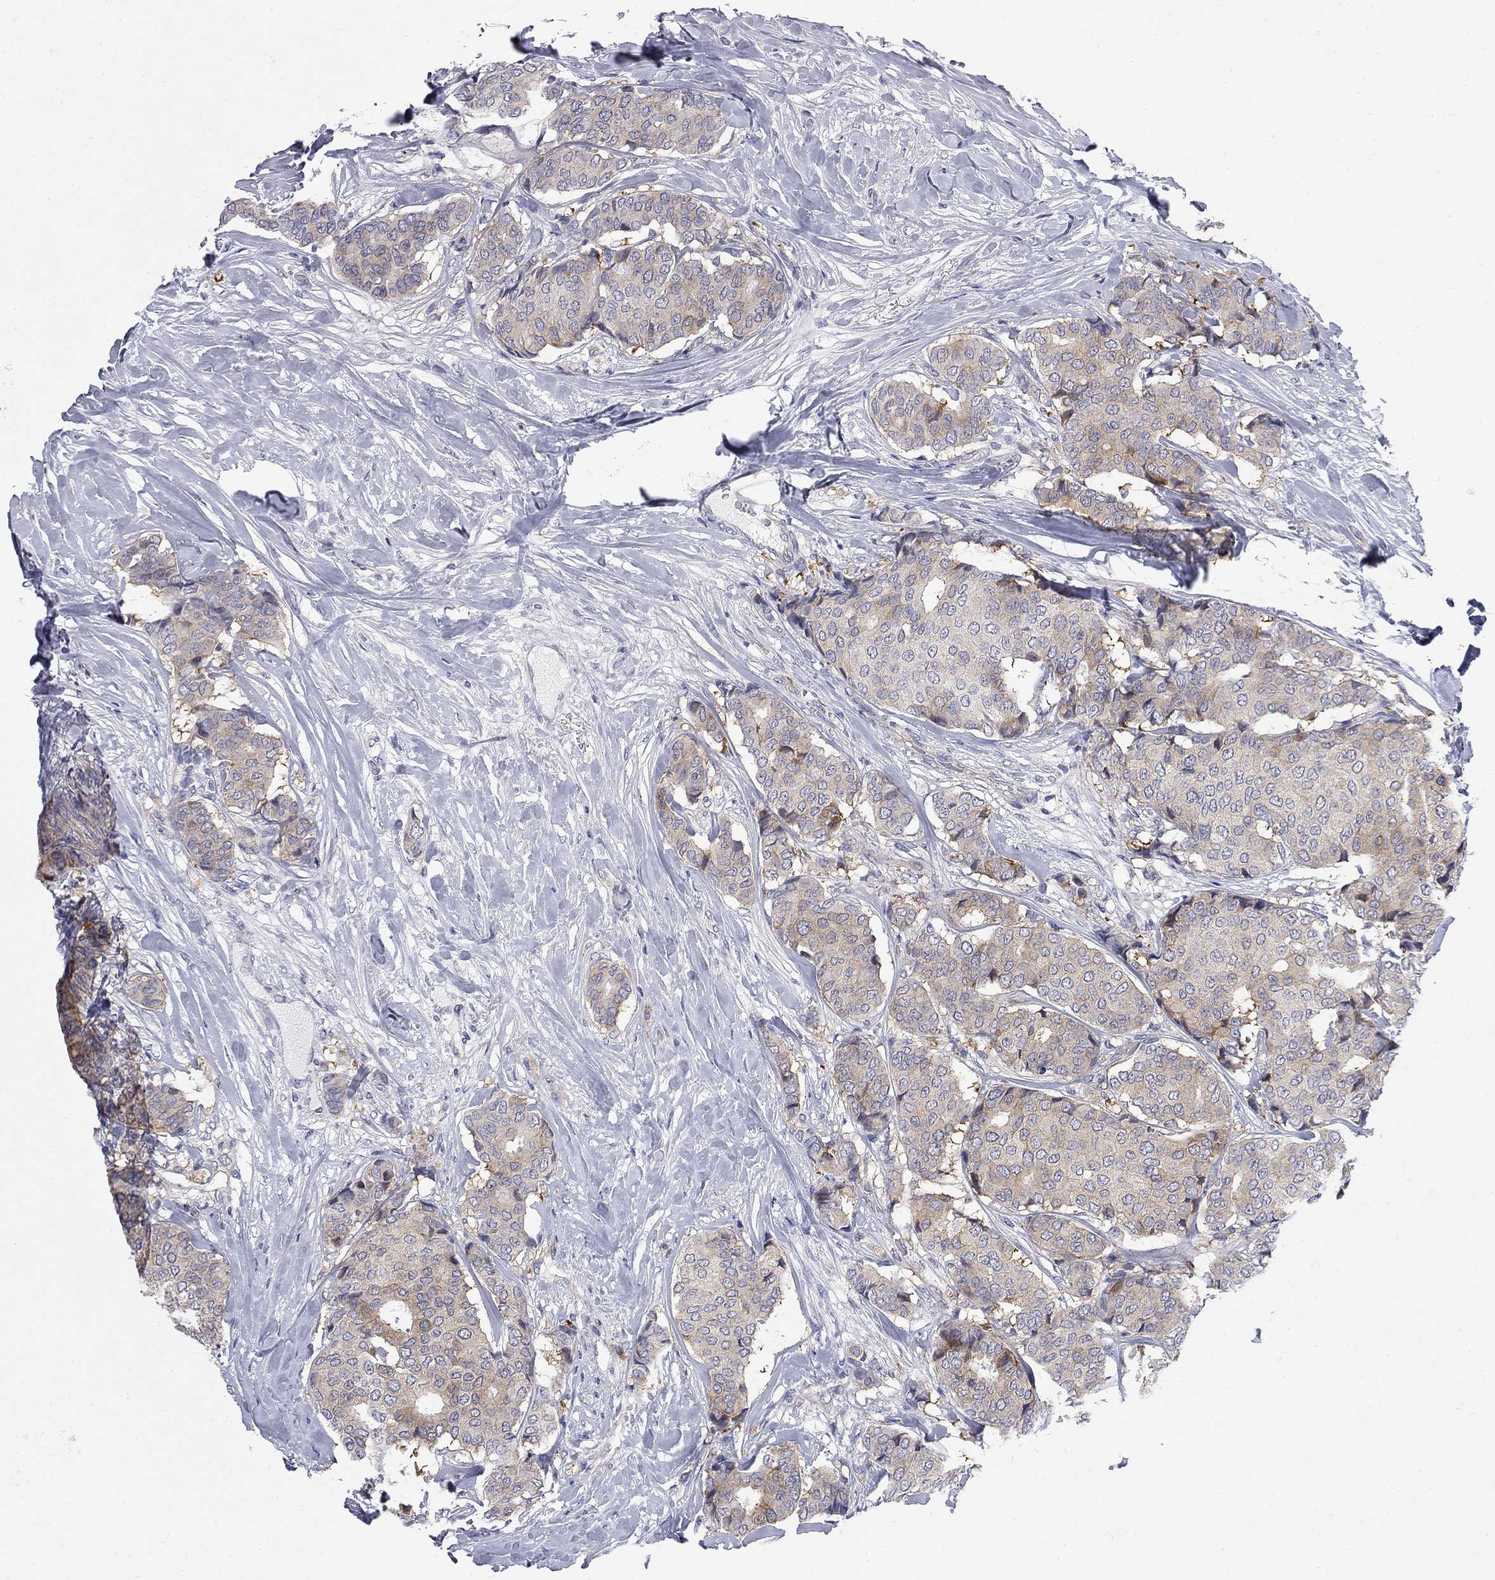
{"staining": {"intensity": "negative", "quantity": "none", "location": "none"}, "tissue": "breast cancer", "cell_type": "Tumor cells", "image_type": "cancer", "snomed": [{"axis": "morphology", "description": "Duct carcinoma"}, {"axis": "topography", "description": "Breast"}], "caption": "Breast intraductal carcinoma stained for a protein using immunohistochemistry shows no positivity tumor cells.", "gene": "GALNT8", "patient": {"sex": "female", "age": 75}}